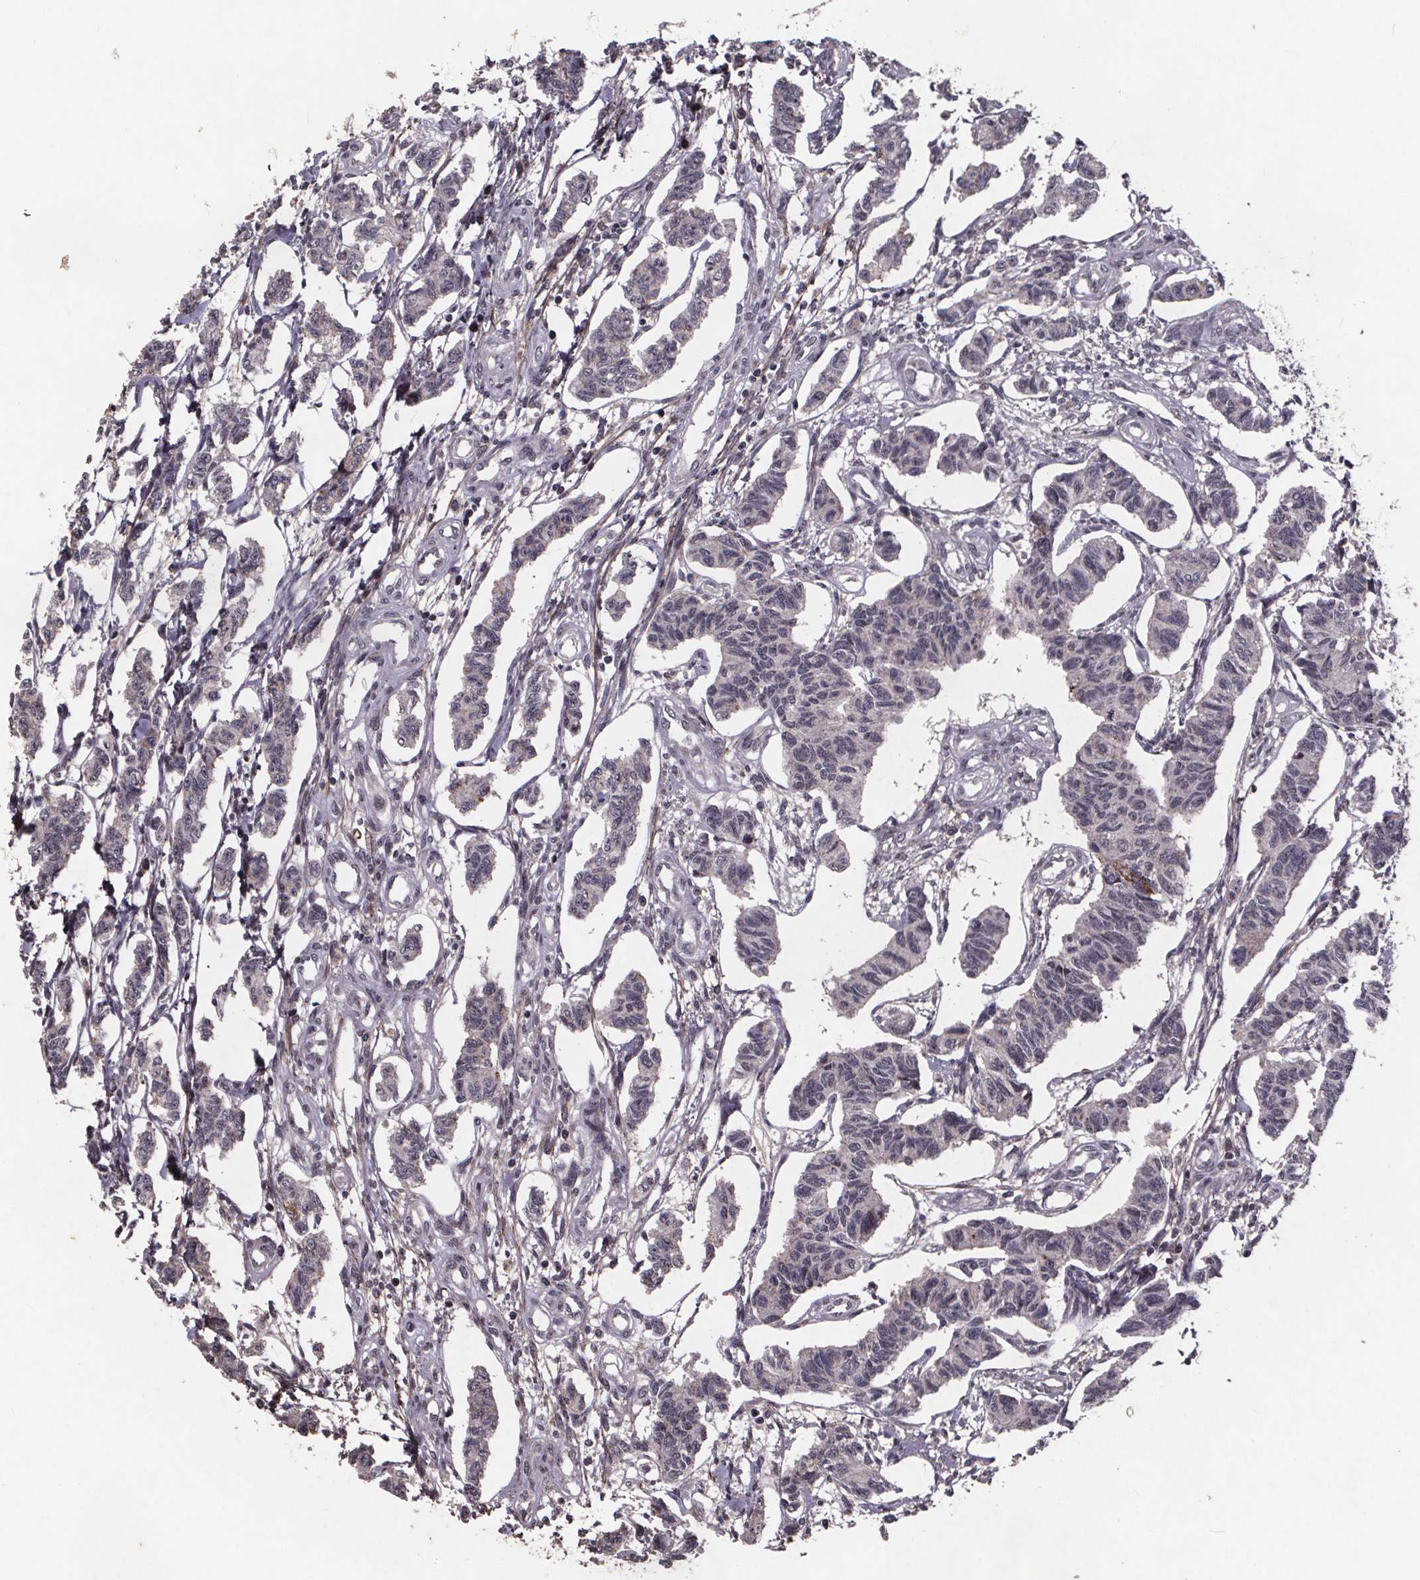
{"staining": {"intensity": "negative", "quantity": "none", "location": "none"}, "tissue": "carcinoid", "cell_type": "Tumor cells", "image_type": "cancer", "snomed": [{"axis": "morphology", "description": "Carcinoid, malignant, NOS"}, {"axis": "topography", "description": "Kidney"}], "caption": "This image is of carcinoid stained with immunohistochemistry to label a protein in brown with the nuclei are counter-stained blue. There is no staining in tumor cells.", "gene": "GPX3", "patient": {"sex": "female", "age": 41}}